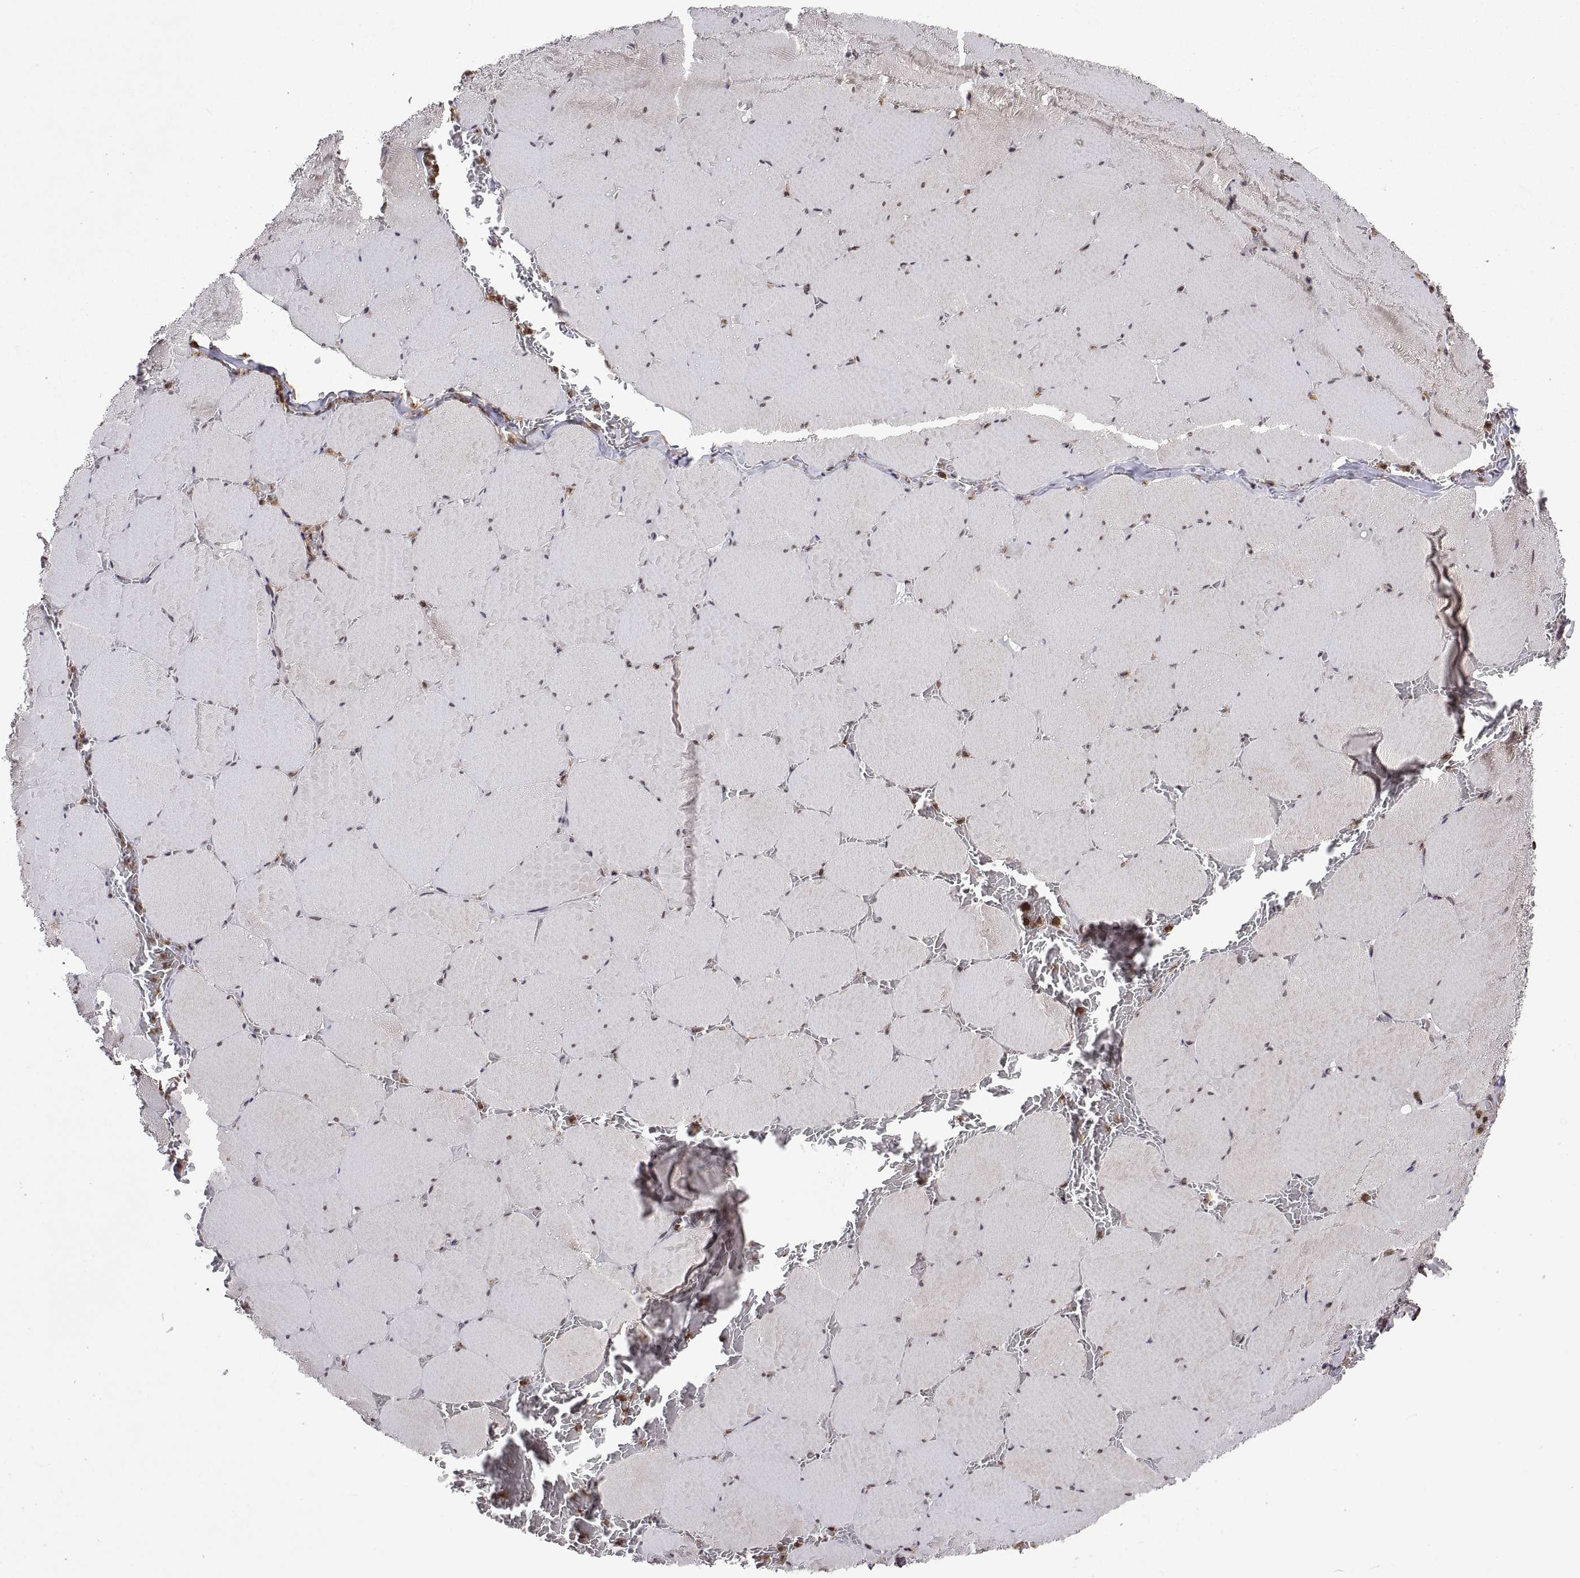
{"staining": {"intensity": "weak", "quantity": "<25%", "location": "cytoplasmic/membranous,nuclear"}, "tissue": "skeletal muscle", "cell_type": "Myocytes", "image_type": "normal", "snomed": [{"axis": "morphology", "description": "Normal tissue, NOS"}, {"axis": "morphology", "description": "Malignant melanoma, Metastatic site"}, {"axis": "topography", "description": "Skeletal muscle"}], "caption": "IHC of normal human skeletal muscle displays no expression in myocytes.", "gene": "ZNRF2", "patient": {"sex": "male", "age": 50}}